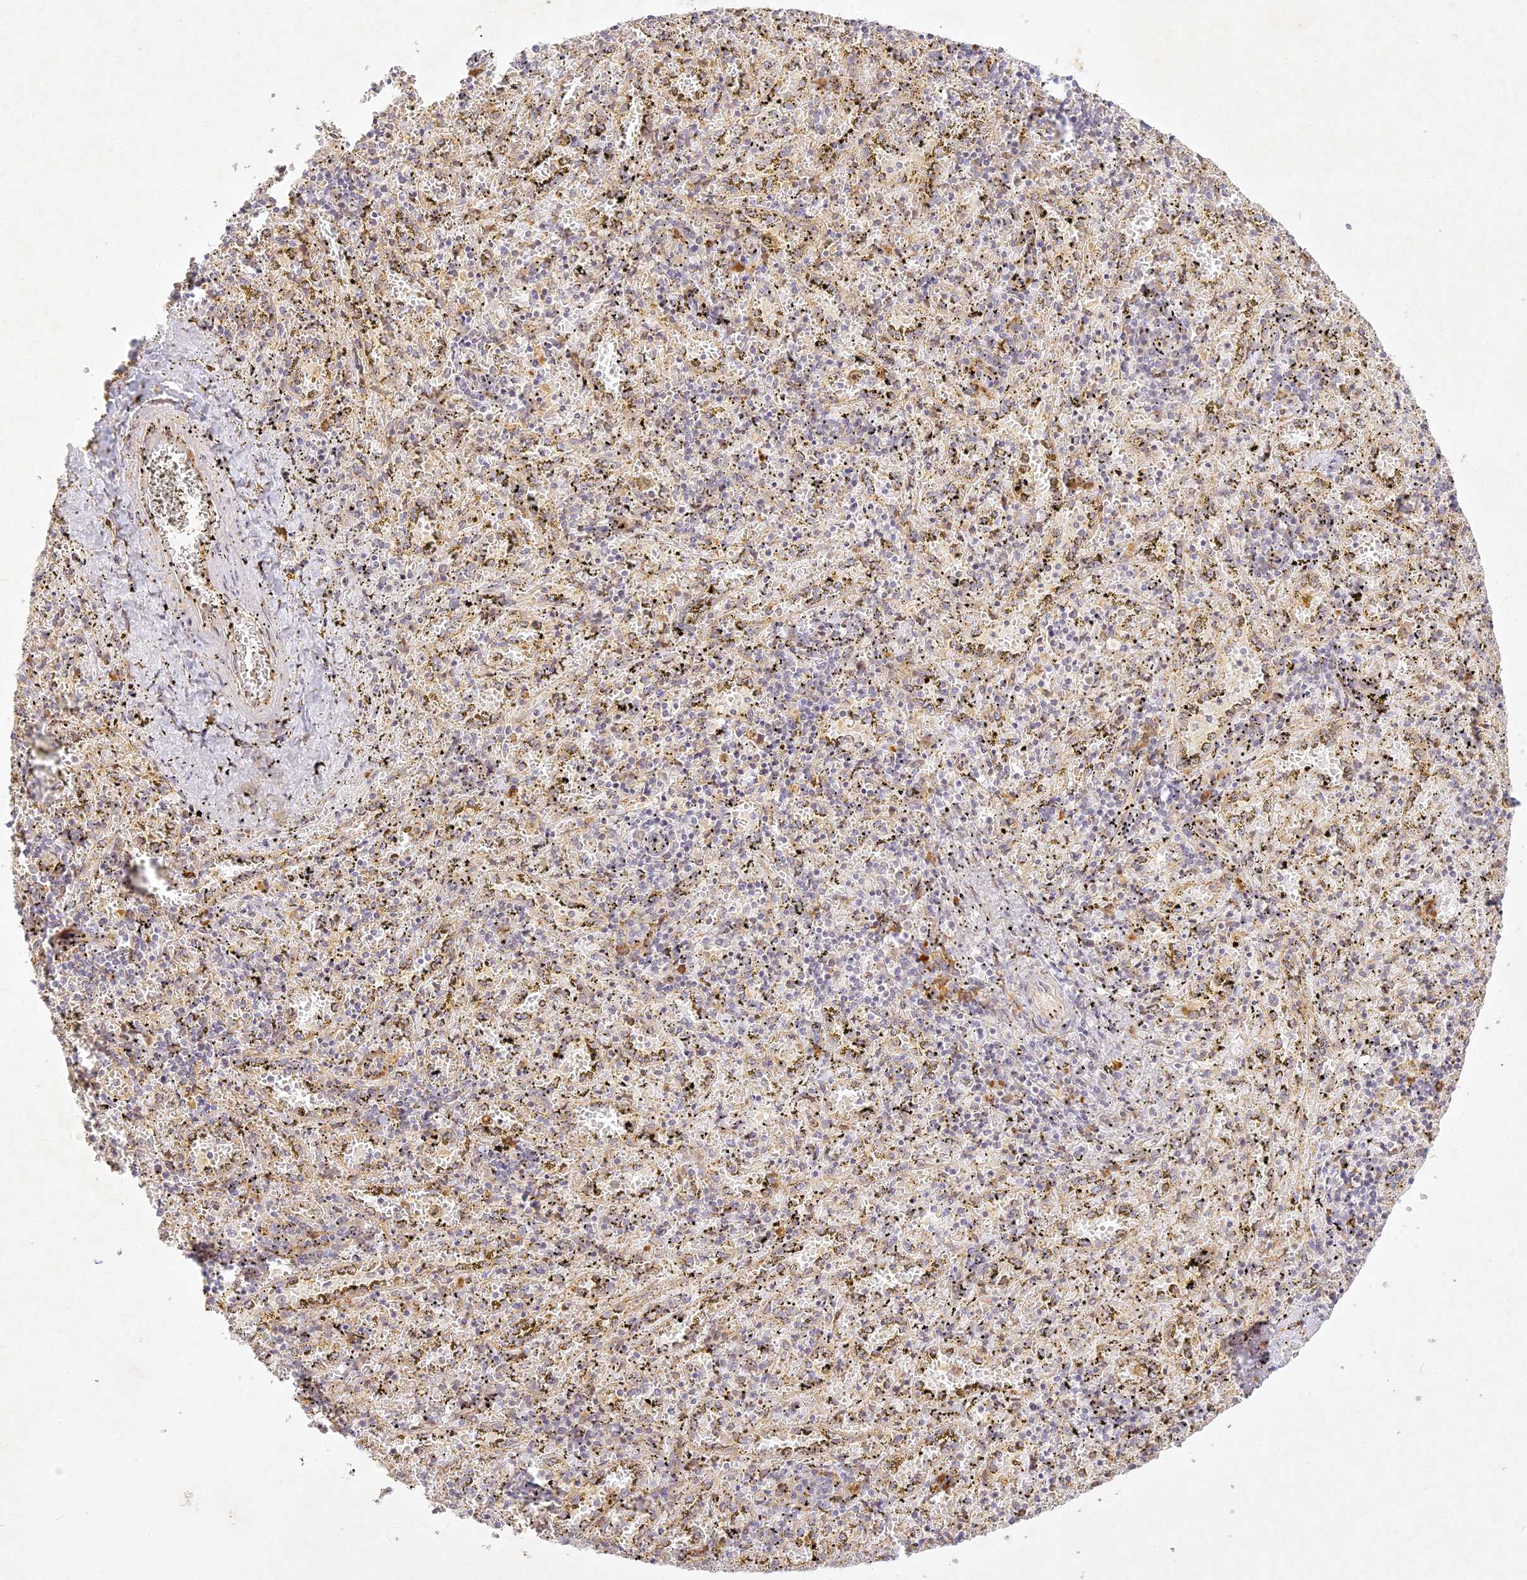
{"staining": {"intensity": "moderate", "quantity": "<25%", "location": "cytoplasmic/membranous"}, "tissue": "spleen", "cell_type": "Cells in red pulp", "image_type": "normal", "snomed": [{"axis": "morphology", "description": "Normal tissue, NOS"}, {"axis": "topography", "description": "Spleen"}], "caption": "The photomicrograph displays staining of benign spleen, revealing moderate cytoplasmic/membranous protein staining (brown color) within cells in red pulp.", "gene": "SLC30A5", "patient": {"sex": "male", "age": 11}}